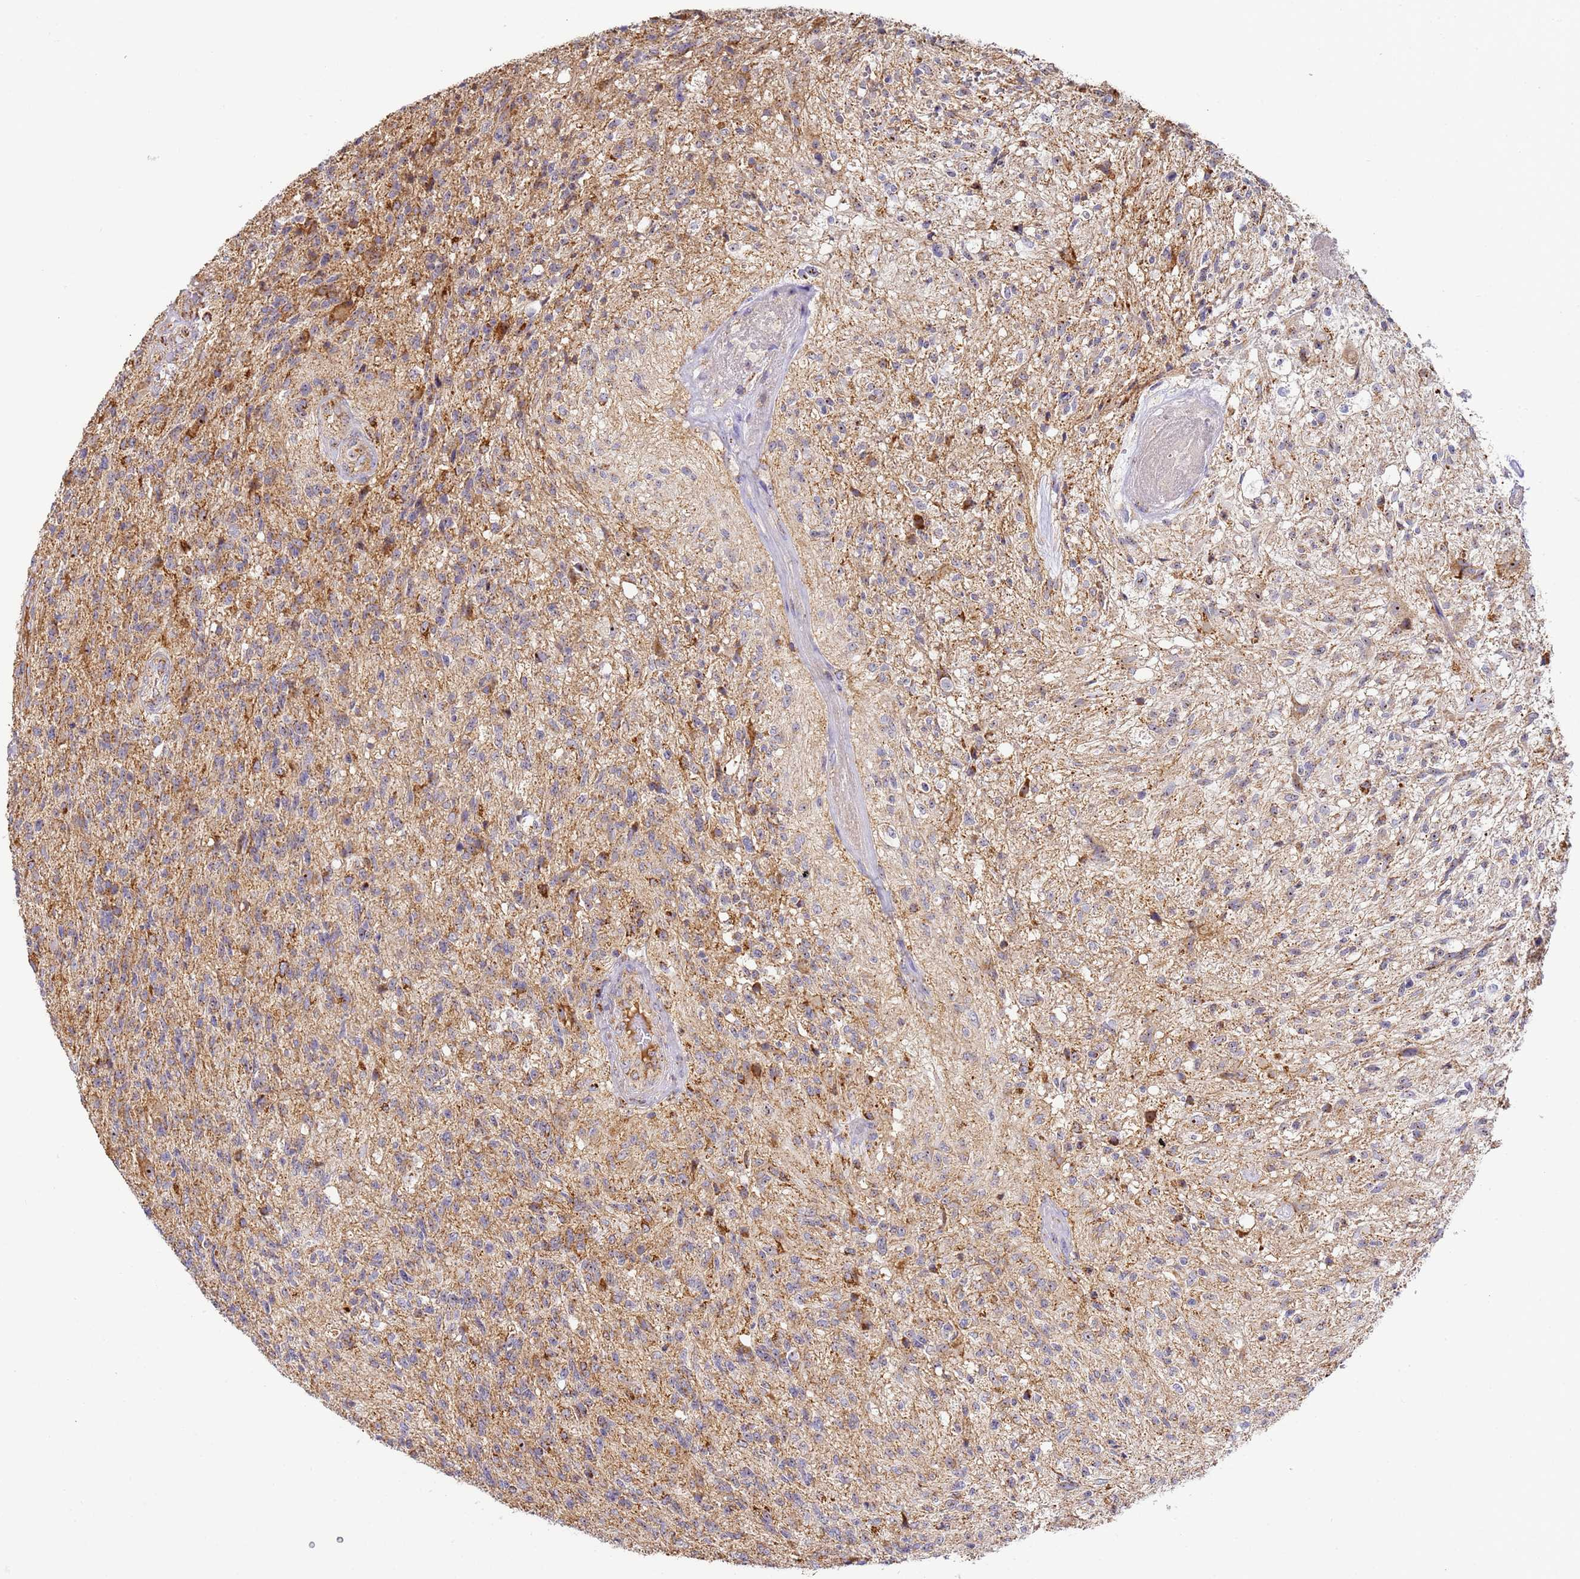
{"staining": {"intensity": "moderate", "quantity": "25%-75%", "location": "cytoplasmic/membranous"}, "tissue": "glioma", "cell_type": "Tumor cells", "image_type": "cancer", "snomed": [{"axis": "morphology", "description": "Glioma, malignant, High grade"}, {"axis": "topography", "description": "Brain"}], "caption": "Immunohistochemistry image of human glioma stained for a protein (brown), which reveals medium levels of moderate cytoplasmic/membranous positivity in approximately 25%-75% of tumor cells.", "gene": "FRG2C", "patient": {"sex": "male", "age": 56}}